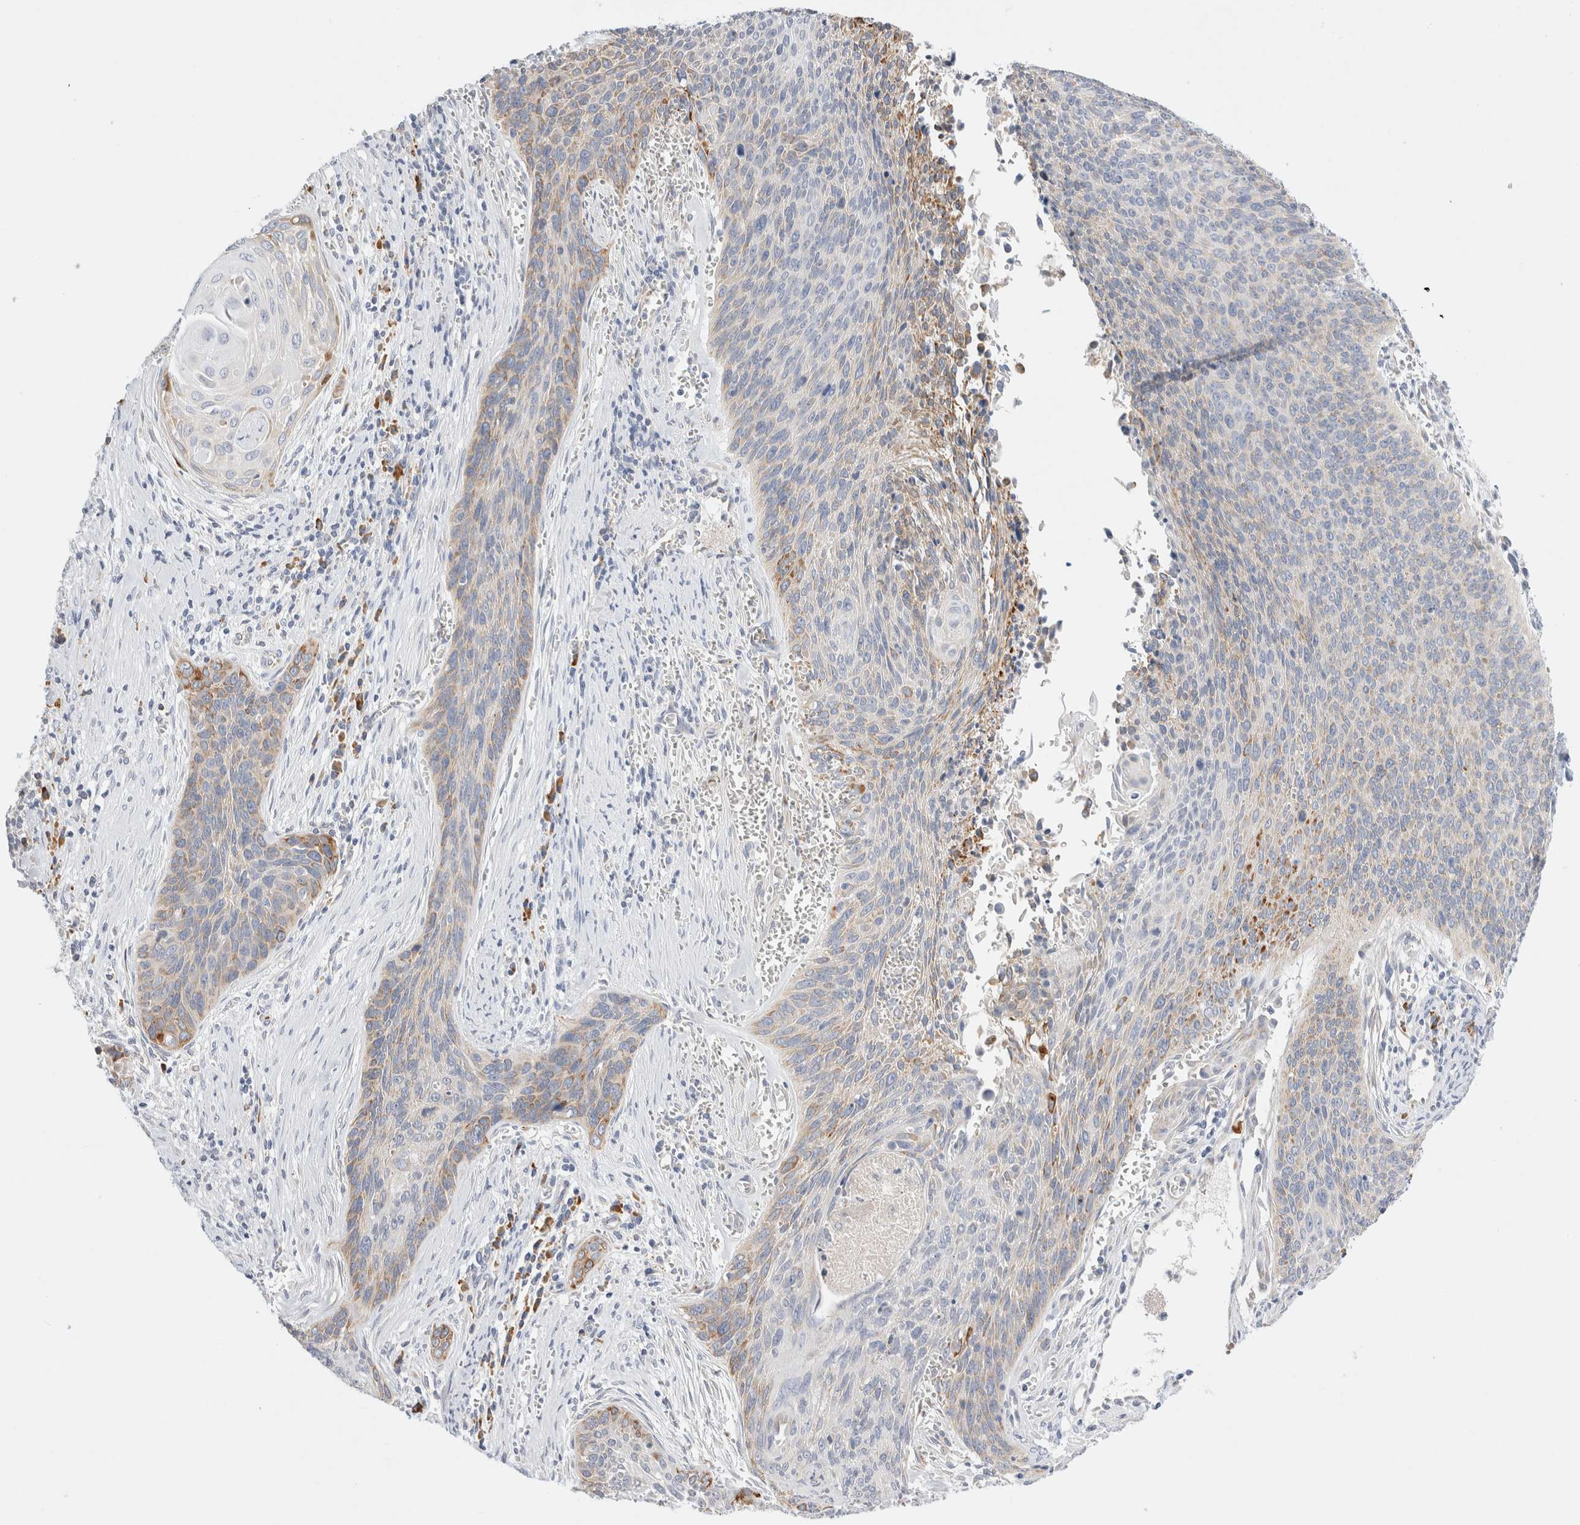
{"staining": {"intensity": "moderate", "quantity": "<25%", "location": "cytoplasmic/membranous"}, "tissue": "cervical cancer", "cell_type": "Tumor cells", "image_type": "cancer", "snomed": [{"axis": "morphology", "description": "Squamous cell carcinoma, NOS"}, {"axis": "topography", "description": "Cervix"}], "caption": "IHC (DAB) staining of cervical cancer (squamous cell carcinoma) shows moderate cytoplasmic/membranous protein positivity in approximately <25% of tumor cells.", "gene": "CSK", "patient": {"sex": "female", "age": 55}}